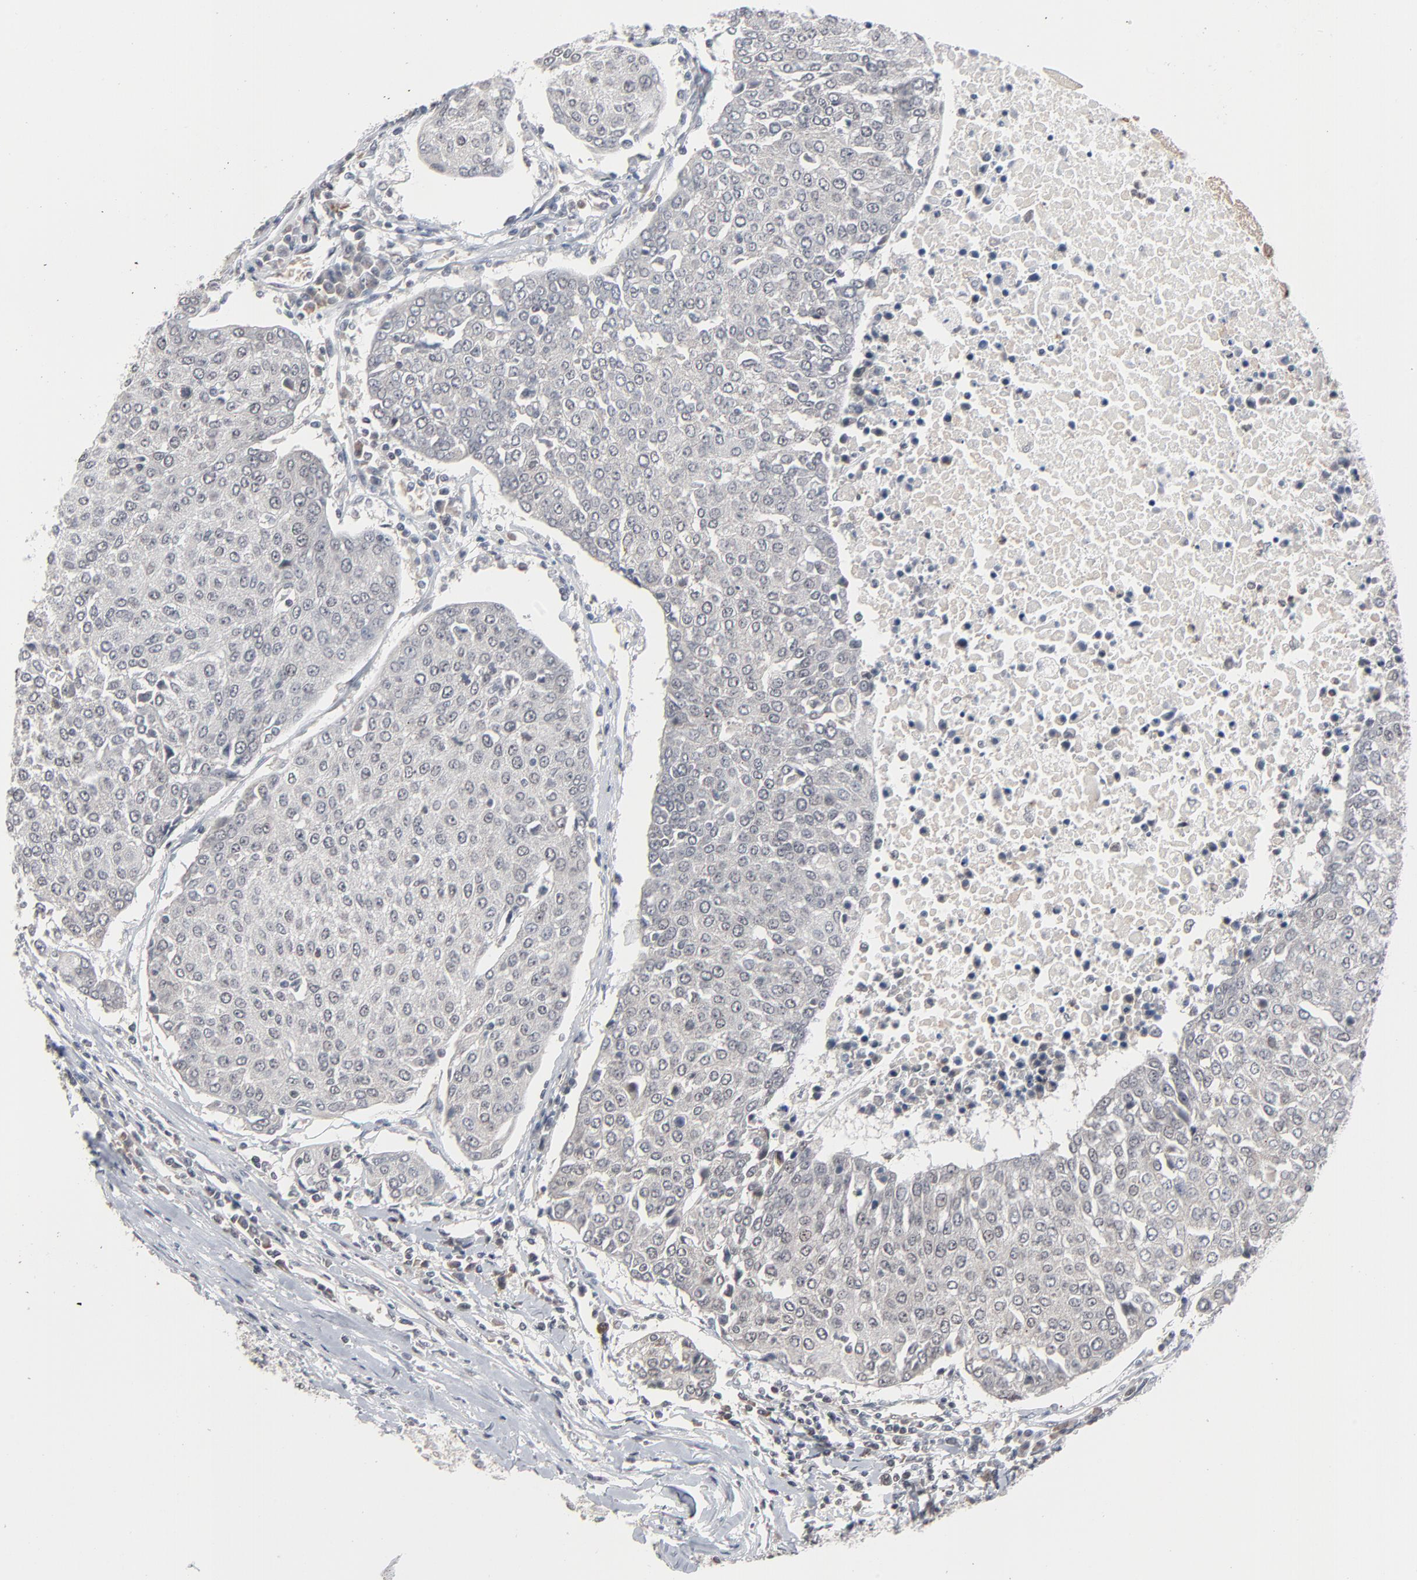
{"staining": {"intensity": "weak", "quantity": "<25%", "location": "cytoplasmic/membranous"}, "tissue": "urothelial cancer", "cell_type": "Tumor cells", "image_type": "cancer", "snomed": [{"axis": "morphology", "description": "Urothelial carcinoma, High grade"}, {"axis": "topography", "description": "Urinary bladder"}], "caption": "There is no significant positivity in tumor cells of urothelial cancer.", "gene": "ZNF419", "patient": {"sex": "female", "age": 85}}